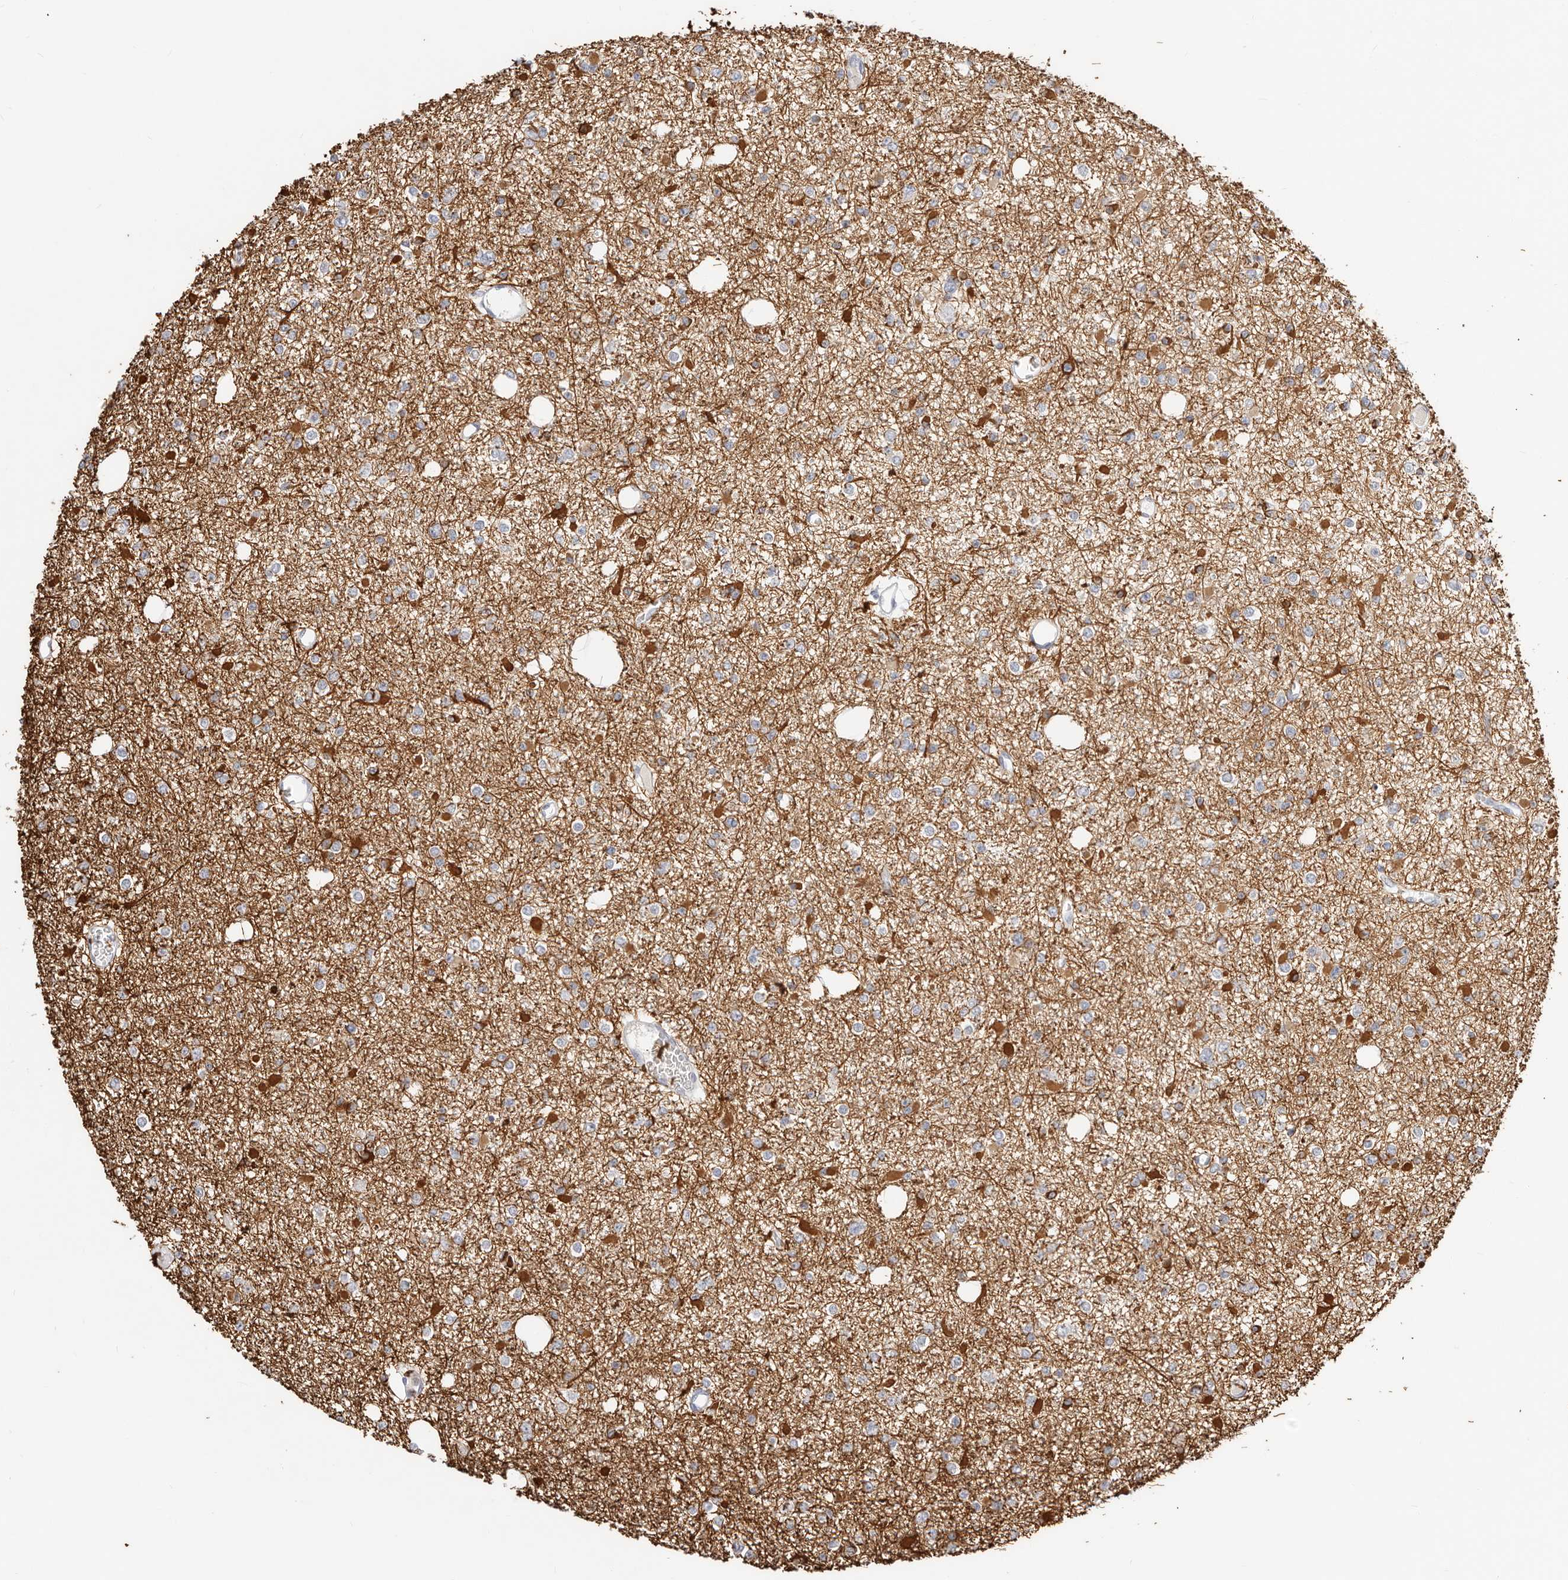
{"staining": {"intensity": "weak", "quantity": "<25%", "location": "cytoplasmic/membranous"}, "tissue": "glioma", "cell_type": "Tumor cells", "image_type": "cancer", "snomed": [{"axis": "morphology", "description": "Glioma, malignant, Low grade"}, {"axis": "topography", "description": "Brain"}], "caption": "Tumor cells show no significant protein expression in low-grade glioma (malignant). The staining is performed using DAB (3,3'-diaminobenzidine) brown chromogen with nuclei counter-stained in using hematoxylin.", "gene": "ASCL1", "patient": {"sex": "female", "age": 22}}